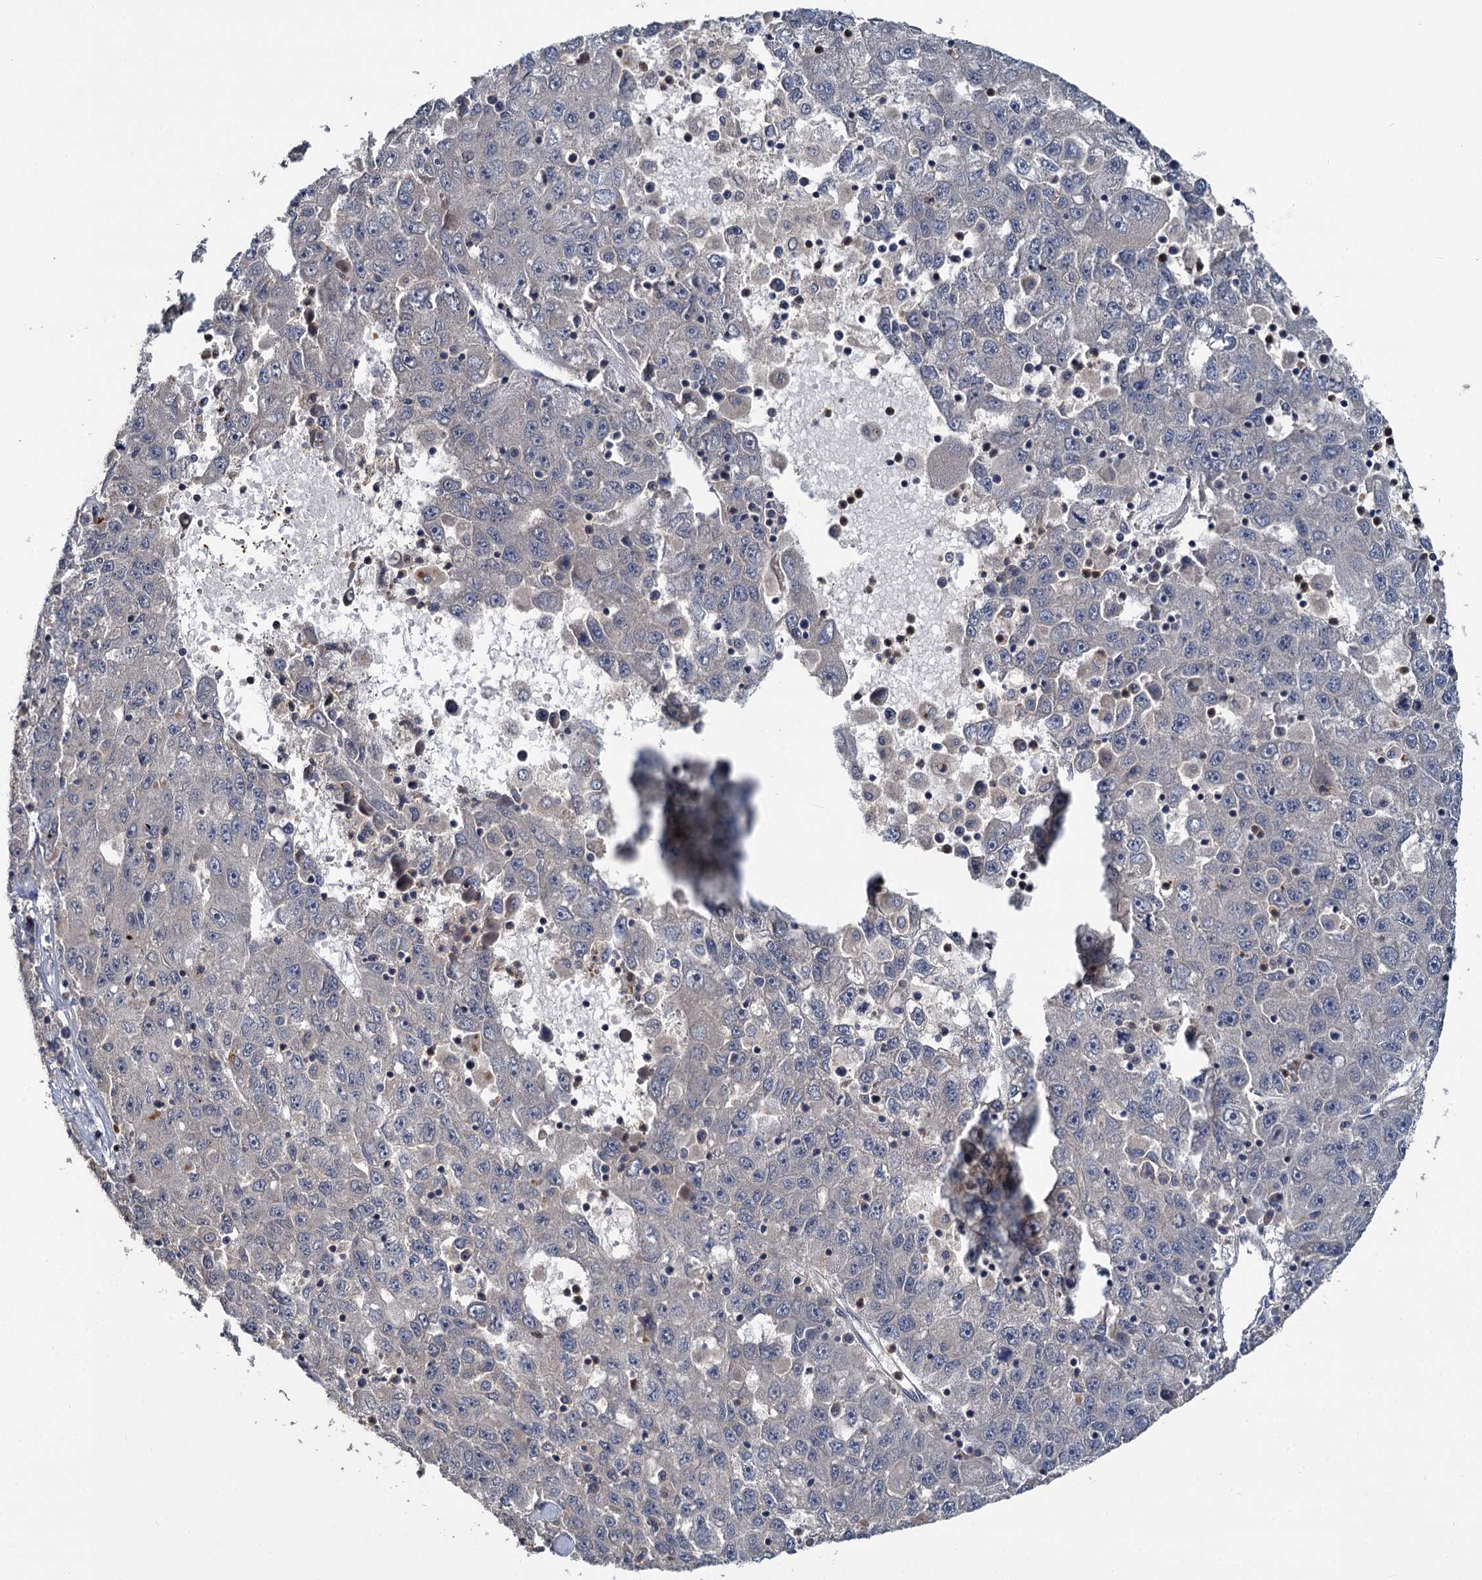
{"staining": {"intensity": "negative", "quantity": "none", "location": "none"}, "tissue": "liver cancer", "cell_type": "Tumor cells", "image_type": "cancer", "snomed": [{"axis": "morphology", "description": "Carcinoma, Hepatocellular, NOS"}, {"axis": "topography", "description": "Liver"}], "caption": "The IHC image has no significant expression in tumor cells of liver cancer (hepatocellular carcinoma) tissue.", "gene": "TMEM39A", "patient": {"sex": "male", "age": 49}}